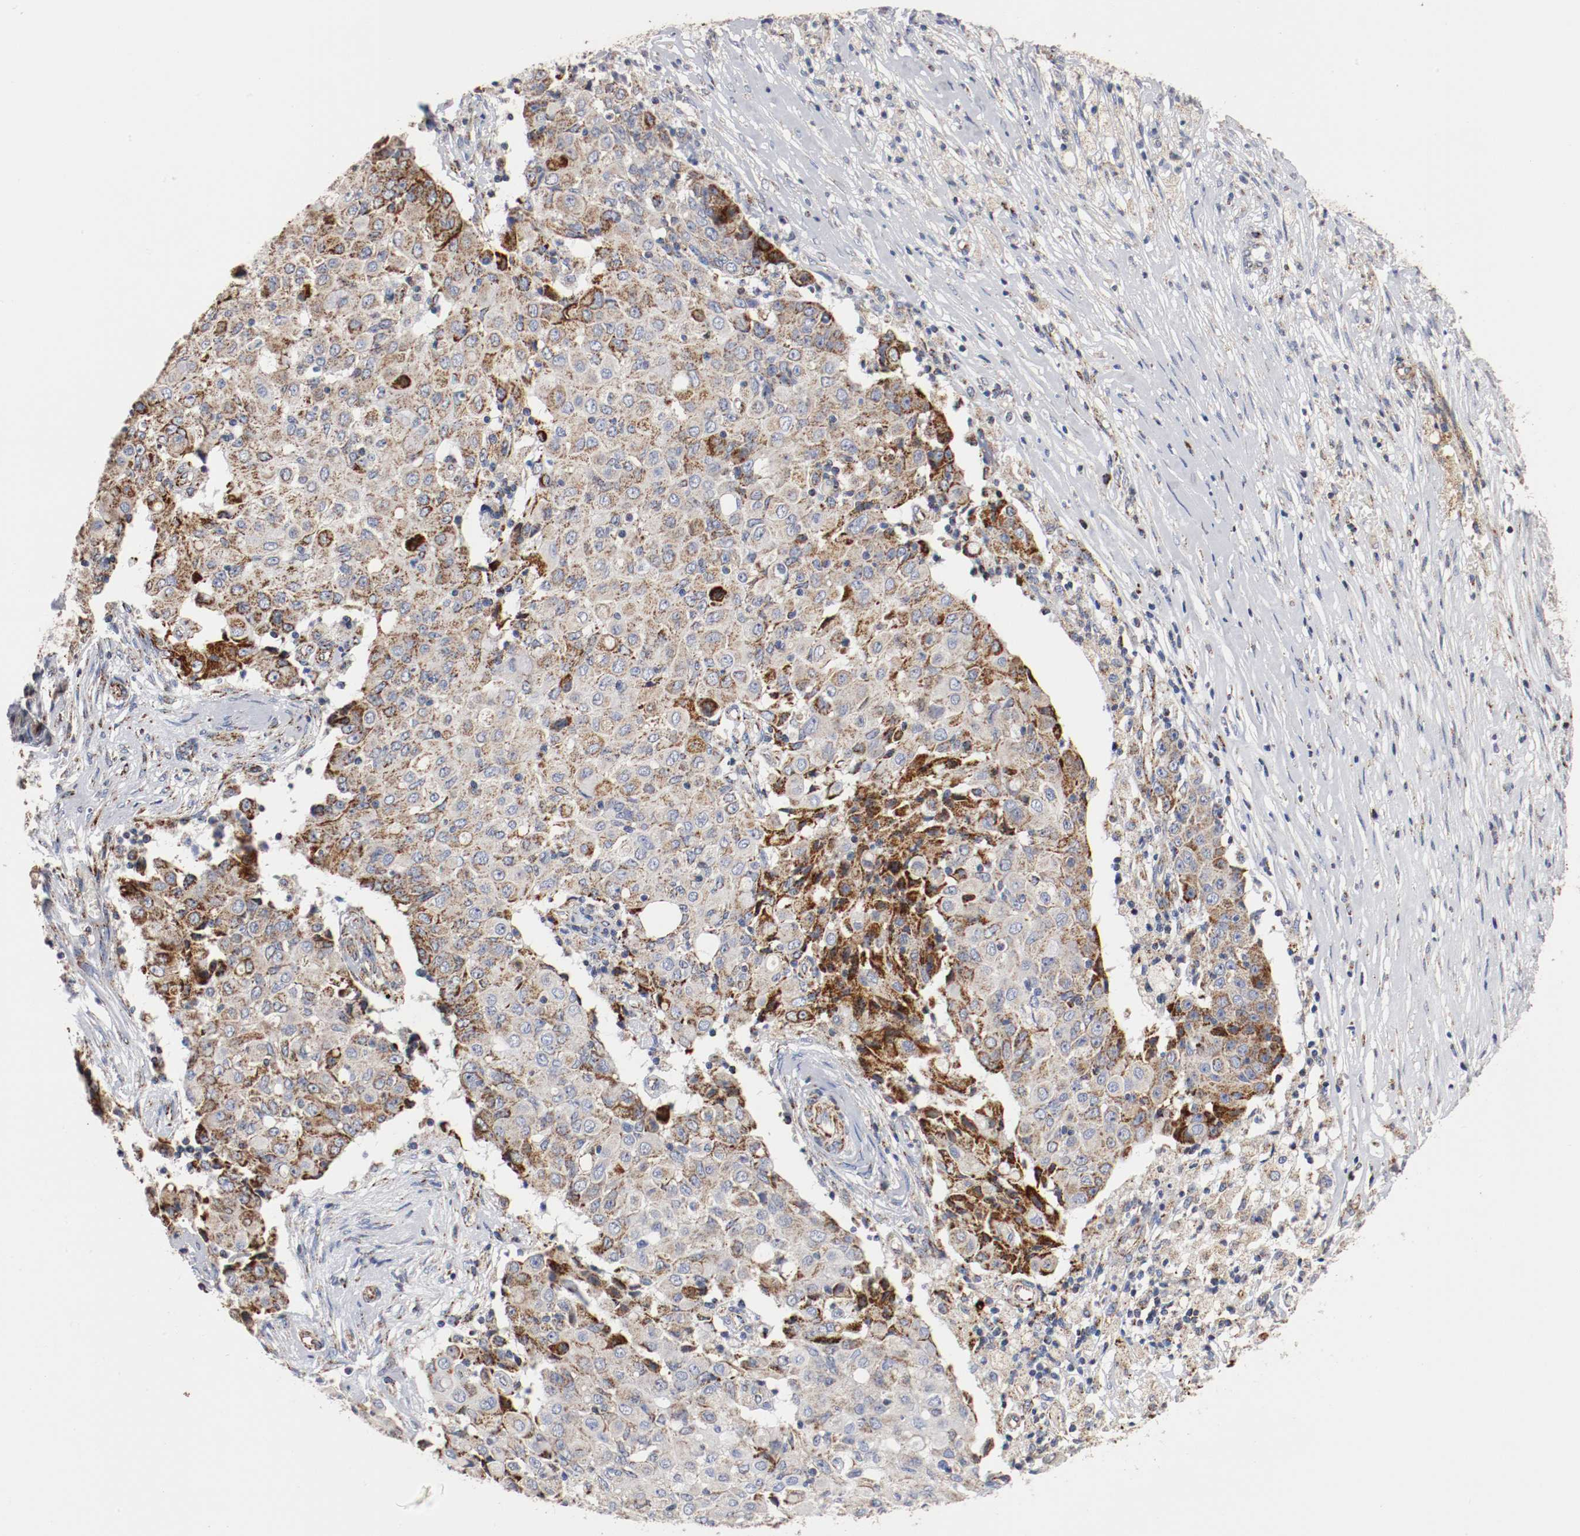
{"staining": {"intensity": "moderate", "quantity": "25%-75%", "location": "cytoplasmic/membranous"}, "tissue": "ovarian cancer", "cell_type": "Tumor cells", "image_type": "cancer", "snomed": [{"axis": "morphology", "description": "Carcinoma, endometroid"}, {"axis": "topography", "description": "Ovary"}], "caption": "There is medium levels of moderate cytoplasmic/membranous expression in tumor cells of ovarian endometroid carcinoma, as demonstrated by immunohistochemical staining (brown color).", "gene": "TUBD1", "patient": {"sex": "female", "age": 42}}